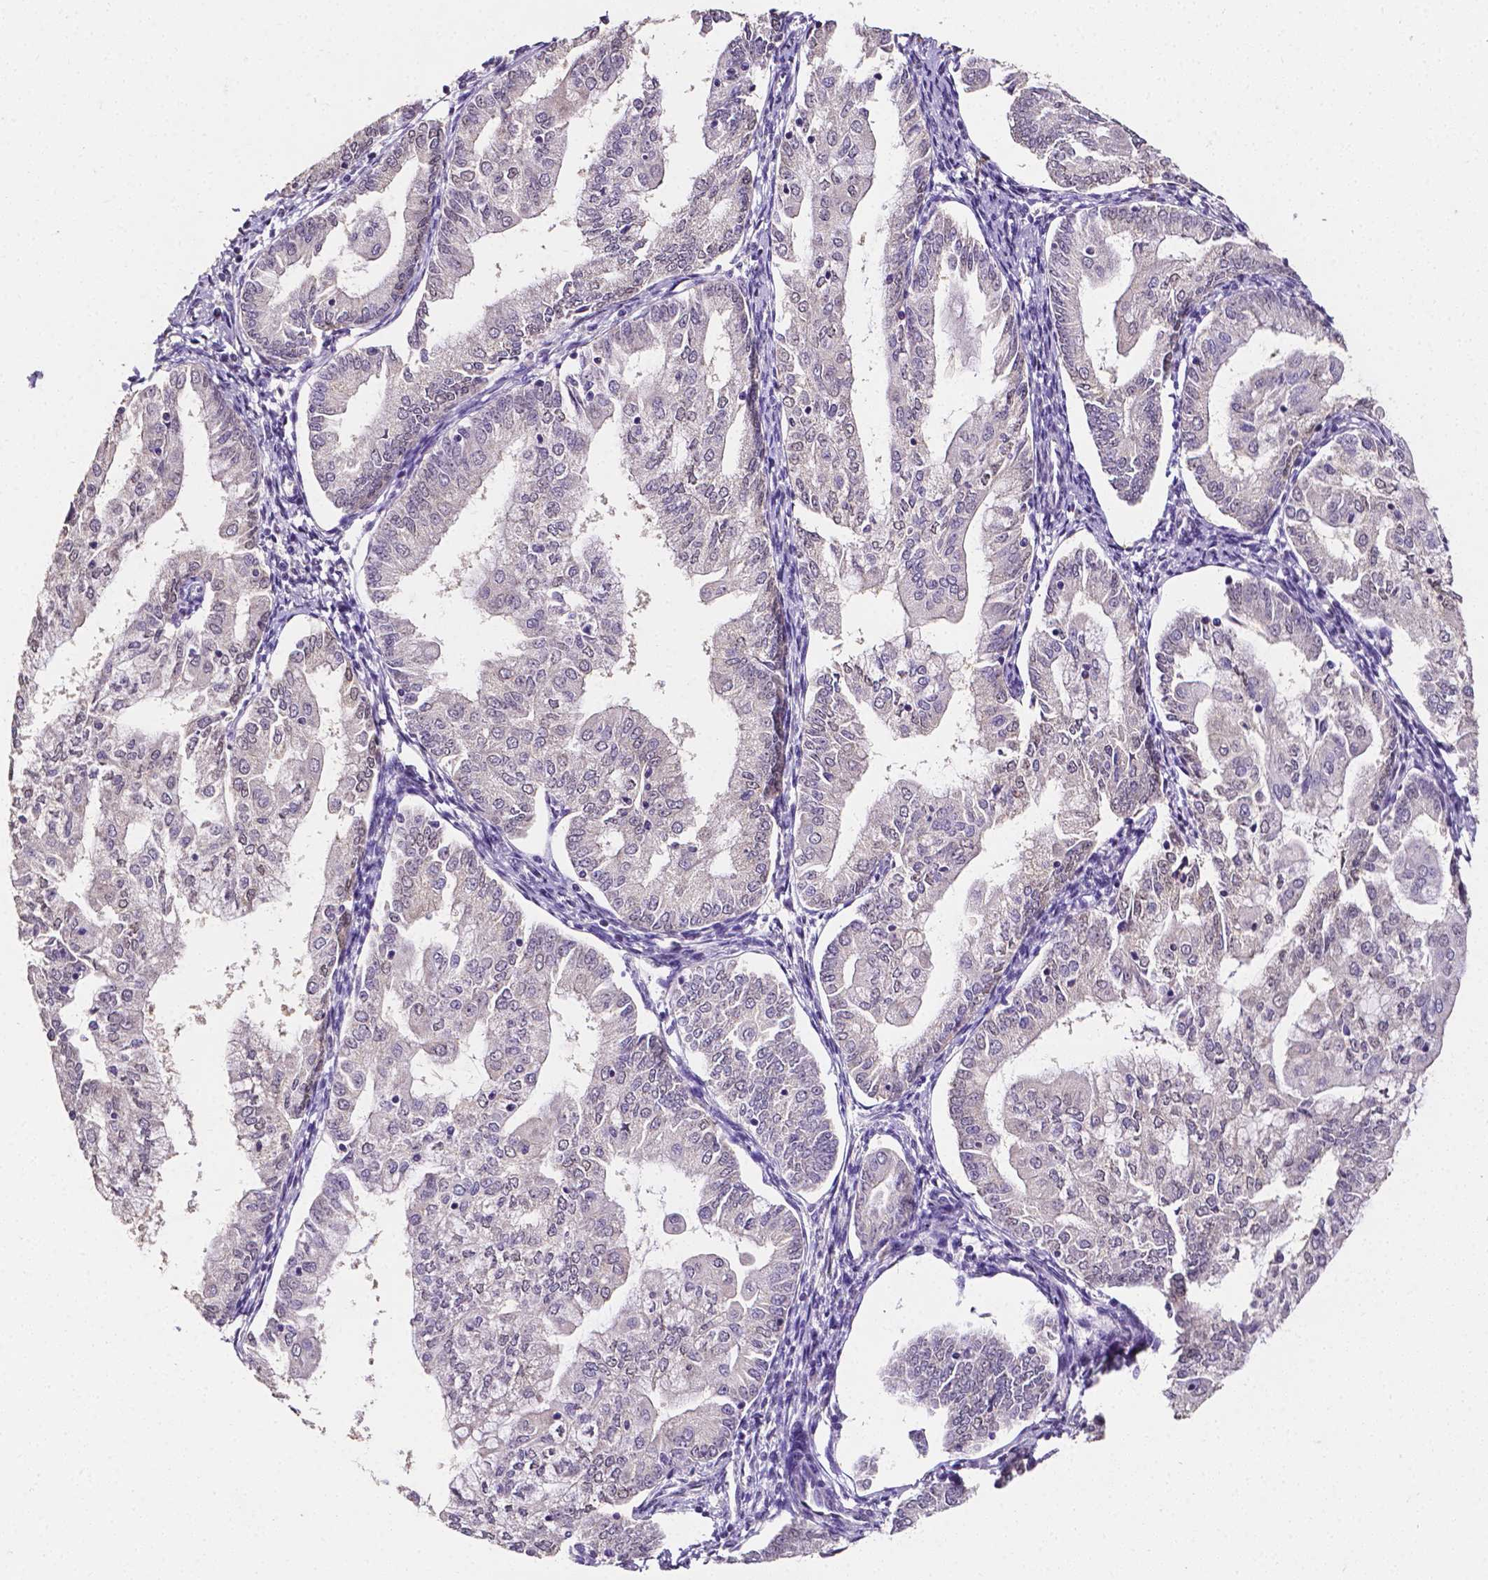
{"staining": {"intensity": "negative", "quantity": "none", "location": "none"}, "tissue": "endometrial cancer", "cell_type": "Tumor cells", "image_type": "cancer", "snomed": [{"axis": "morphology", "description": "Adenocarcinoma, NOS"}, {"axis": "topography", "description": "Endometrium"}], "caption": "Protein analysis of endometrial cancer (adenocarcinoma) displays no significant expression in tumor cells. (Brightfield microscopy of DAB immunohistochemistry (IHC) at high magnification).", "gene": "PSAT1", "patient": {"sex": "female", "age": 55}}